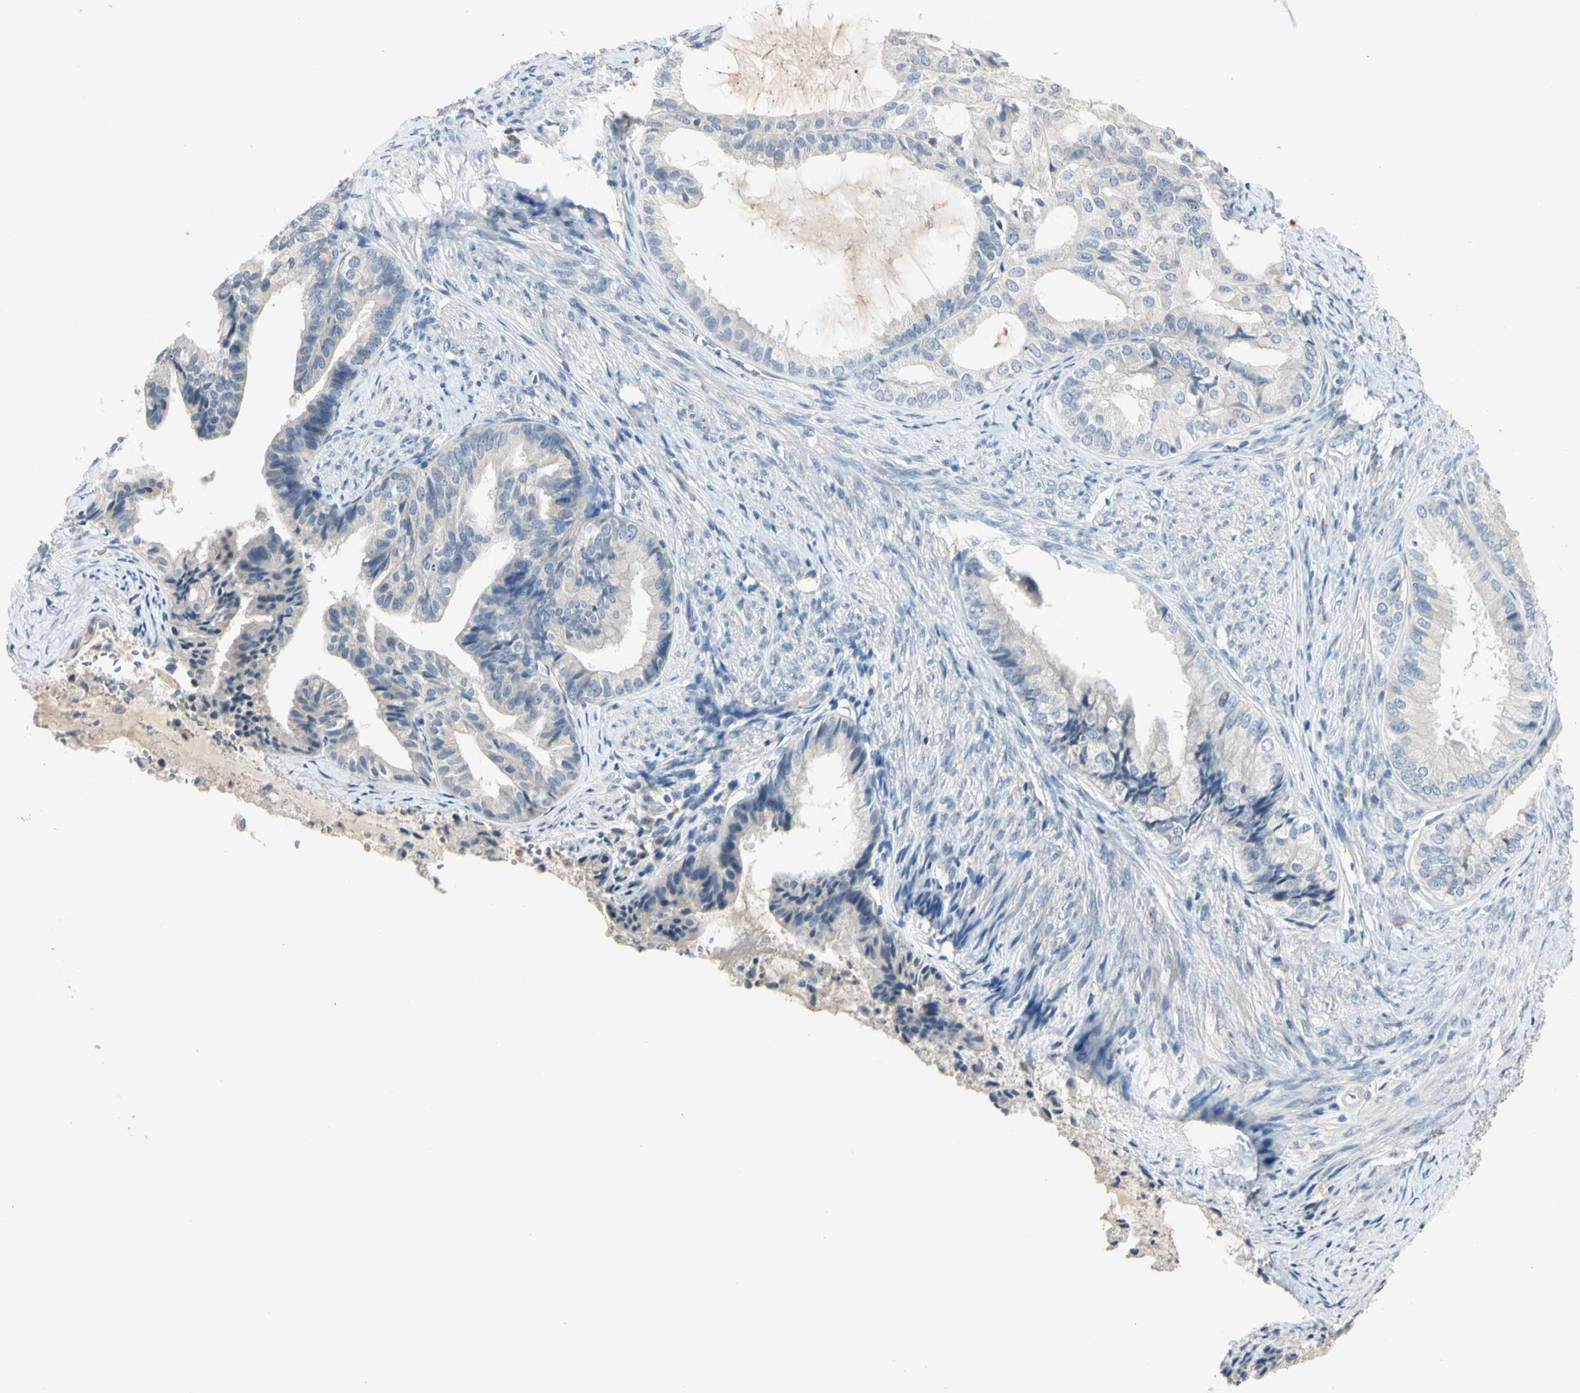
{"staining": {"intensity": "negative", "quantity": "none", "location": "none"}, "tissue": "endometrial cancer", "cell_type": "Tumor cells", "image_type": "cancer", "snomed": [{"axis": "morphology", "description": "Adenocarcinoma, NOS"}, {"axis": "topography", "description": "Endometrium"}], "caption": "IHC photomicrograph of human endometrial adenocarcinoma stained for a protein (brown), which reveals no expression in tumor cells.", "gene": "PRSS21", "patient": {"sex": "female", "age": 86}}